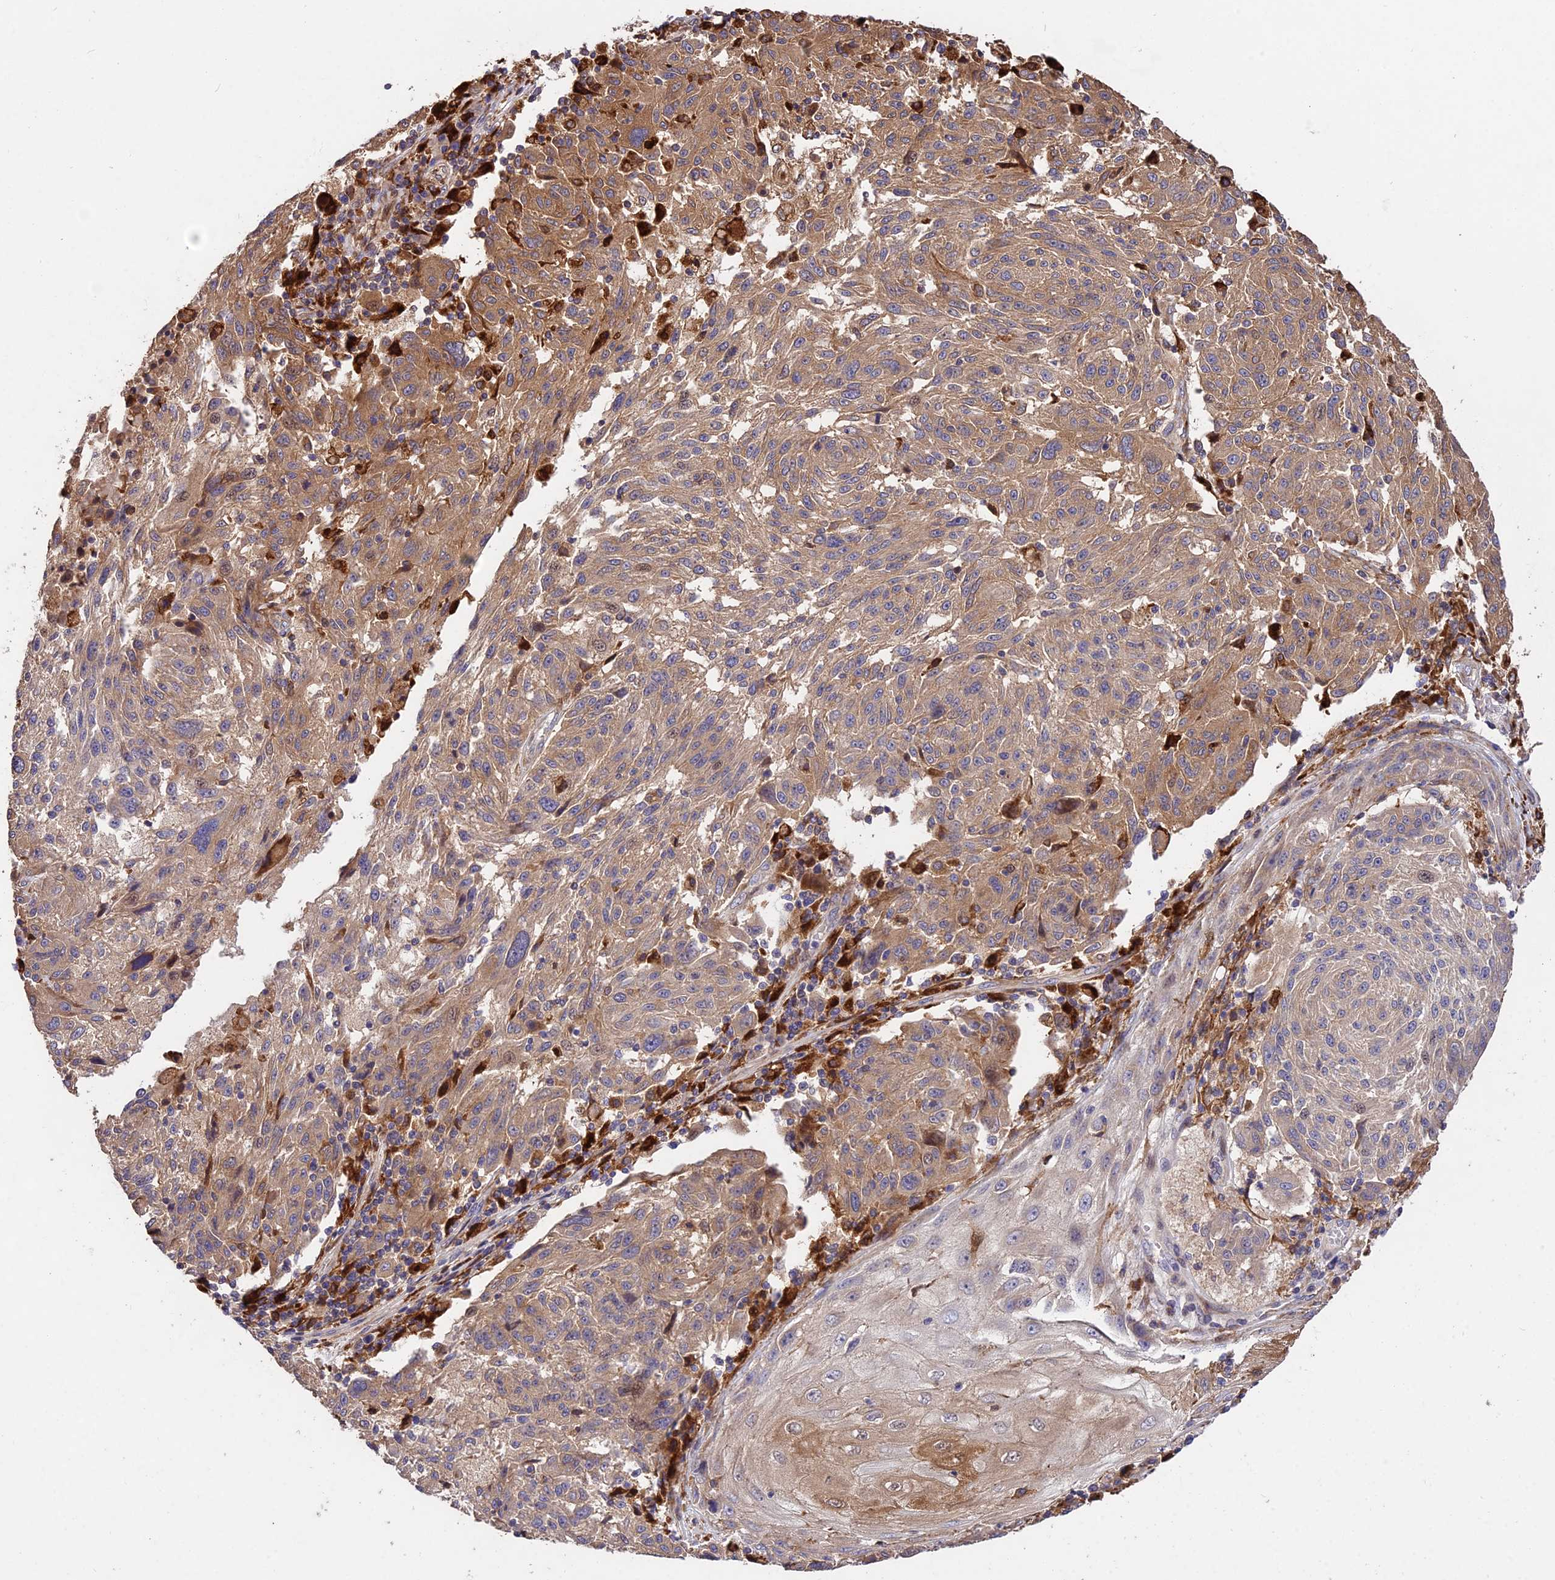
{"staining": {"intensity": "moderate", "quantity": "25%-75%", "location": "cytoplasmic/membranous"}, "tissue": "melanoma", "cell_type": "Tumor cells", "image_type": "cancer", "snomed": [{"axis": "morphology", "description": "Malignant melanoma, NOS"}, {"axis": "topography", "description": "Skin"}], "caption": "Human malignant melanoma stained with a protein marker demonstrates moderate staining in tumor cells.", "gene": "ROCK1", "patient": {"sex": "male", "age": 53}}